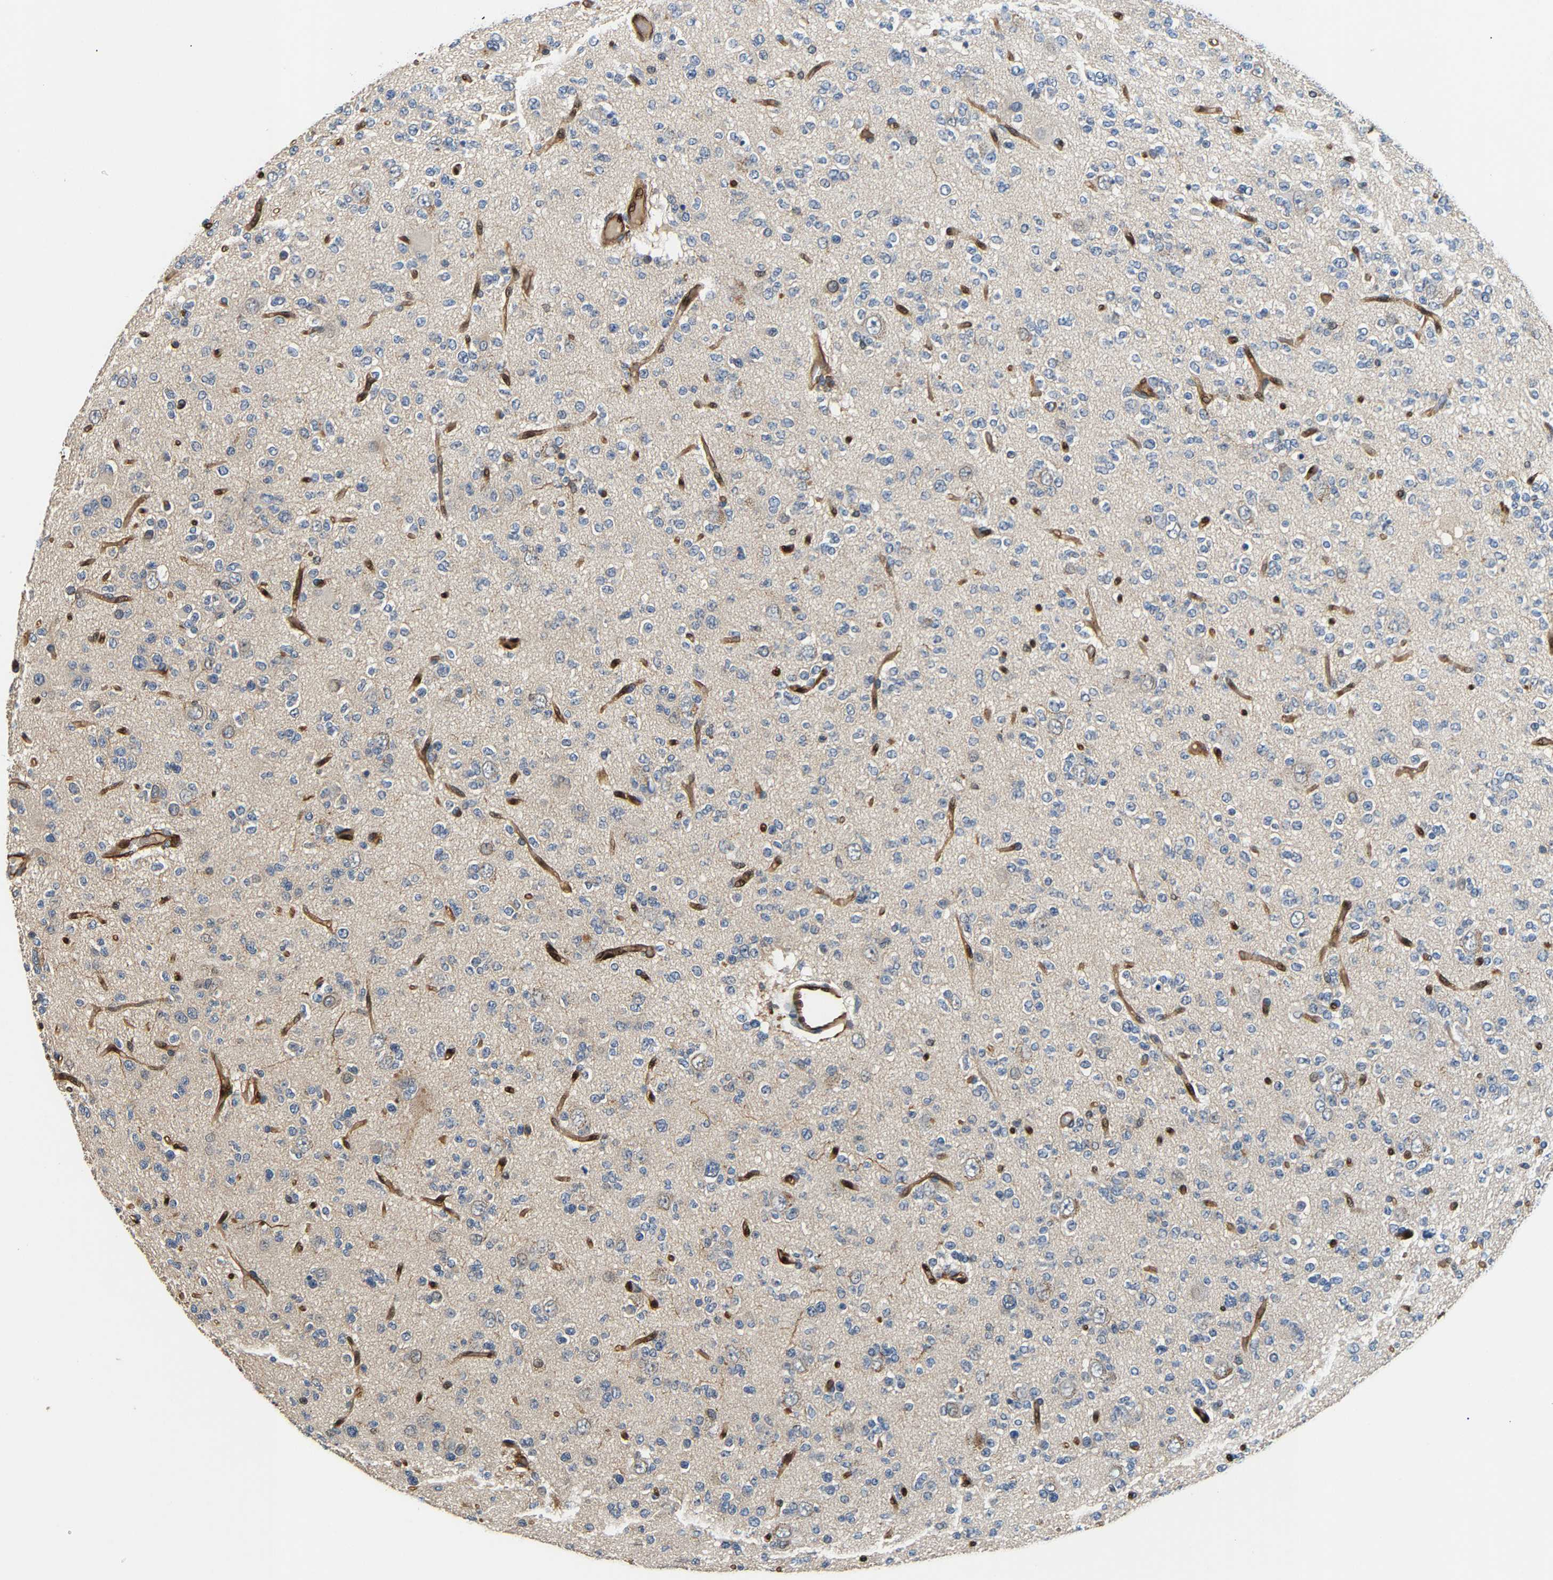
{"staining": {"intensity": "negative", "quantity": "none", "location": "none"}, "tissue": "glioma", "cell_type": "Tumor cells", "image_type": "cancer", "snomed": [{"axis": "morphology", "description": "Glioma, malignant, Low grade"}, {"axis": "topography", "description": "Brain"}], "caption": "A histopathology image of human glioma is negative for staining in tumor cells.", "gene": "GIMAP7", "patient": {"sex": "male", "age": 38}}